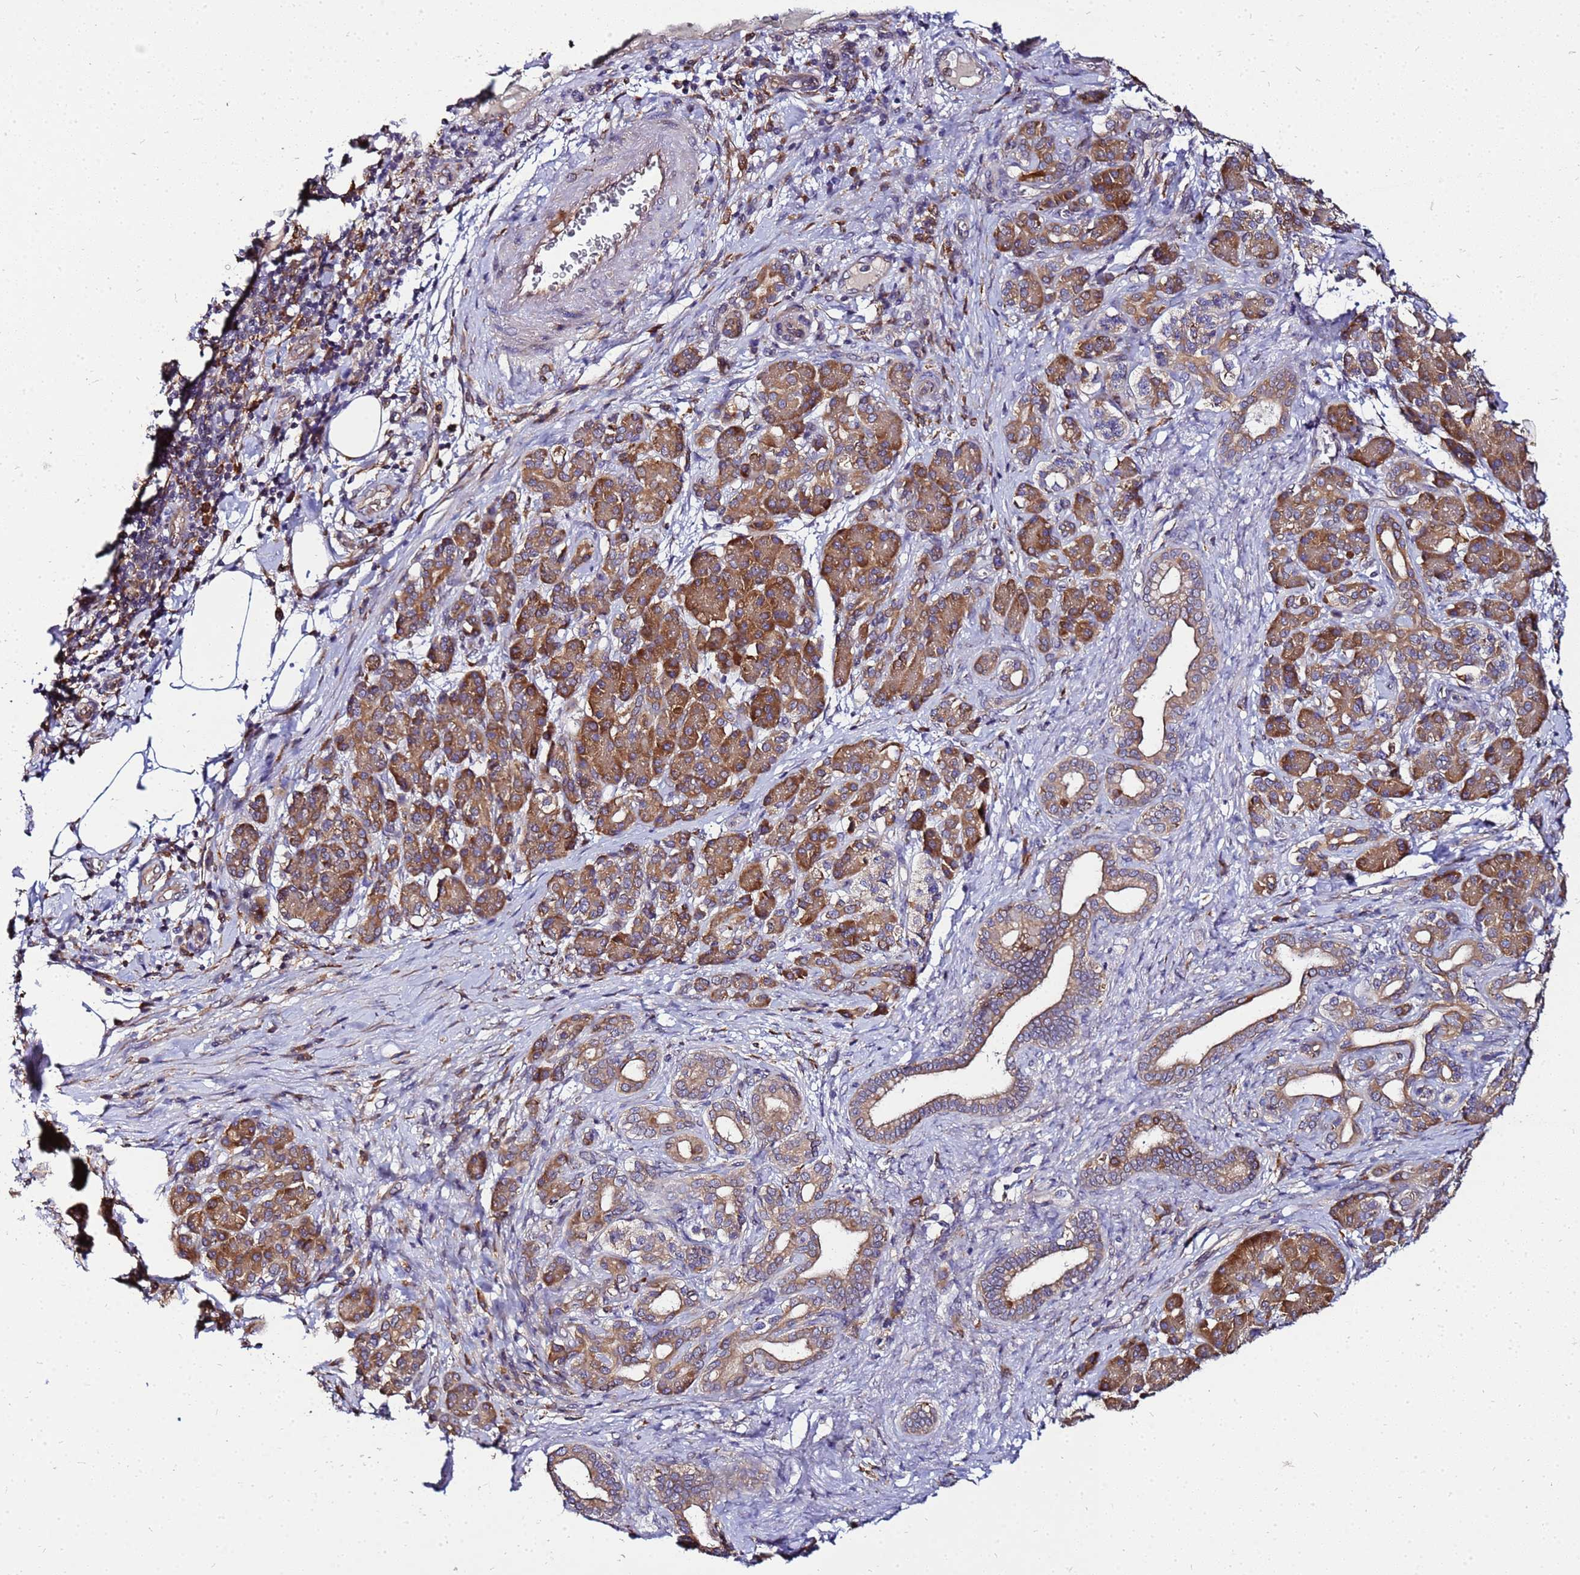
{"staining": {"intensity": "moderate", "quantity": ">75%", "location": "cytoplasmic/membranous"}, "tissue": "pancreatic cancer", "cell_type": "Tumor cells", "image_type": "cancer", "snomed": [{"axis": "morphology", "description": "Adenocarcinoma, NOS"}, {"axis": "topography", "description": "Pancreas"}], "caption": "This histopathology image shows pancreatic cancer (adenocarcinoma) stained with immunohistochemistry to label a protein in brown. The cytoplasmic/membranous of tumor cells show moderate positivity for the protein. Nuclei are counter-stained blue.", "gene": "ADPGK", "patient": {"sex": "female", "age": 55}}